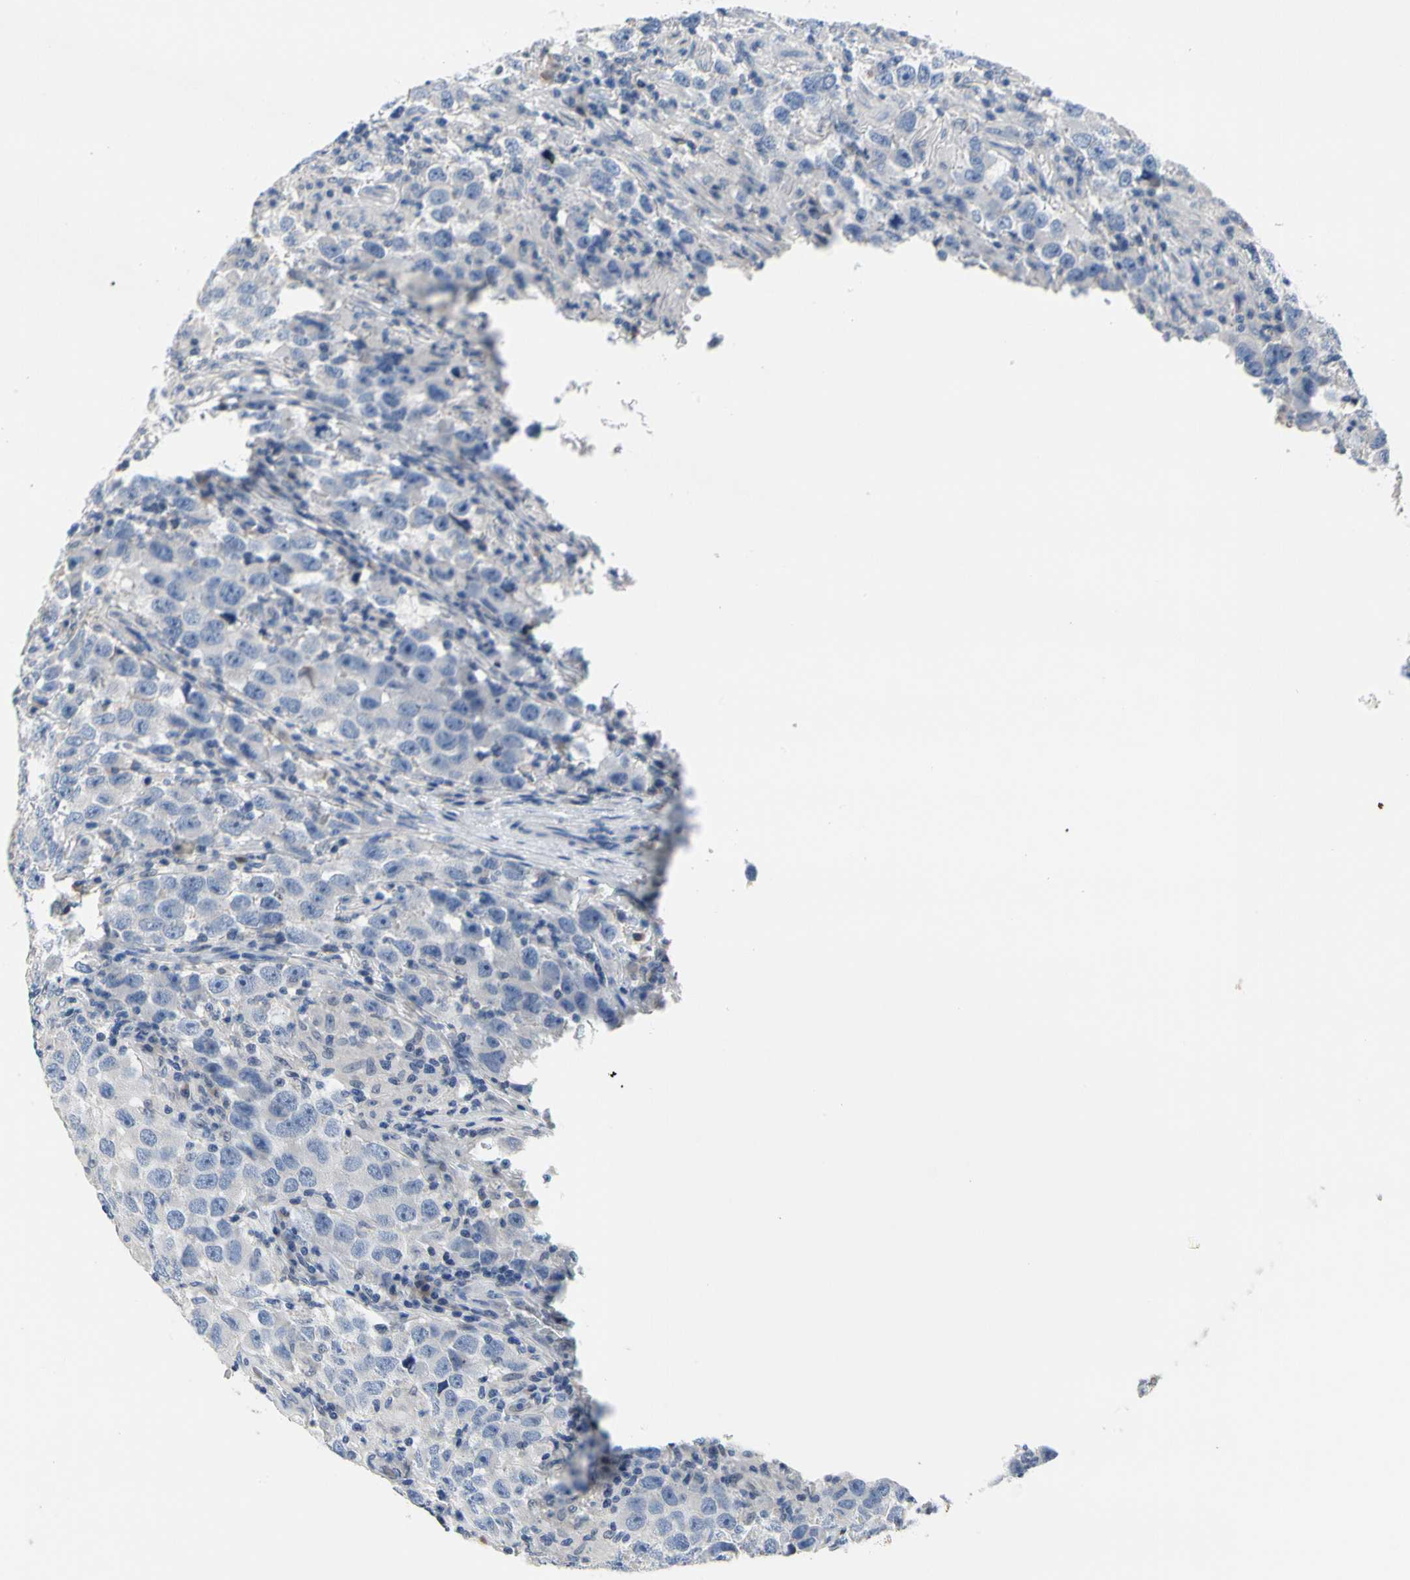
{"staining": {"intensity": "negative", "quantity": "none", "location": "none"}, "tissue": "testis cancer", "cell_type": "Tumor cells", "image_type": "cancer", "snomed": [{"axis": "morphology", "description": "Carcinoma, Embryonal, NOS"}, {"axis": "topography", "description": "Testis"}], "caption": "This image is of testis embryonal carcinoma stained with immunohistochemistry (IHC) to label a protein in brown with the nuclei are counter-stained blue. There is no expression in tumor cells.", "gene": "ECRG4", "patient": {"sex": "male", "age": 21}}